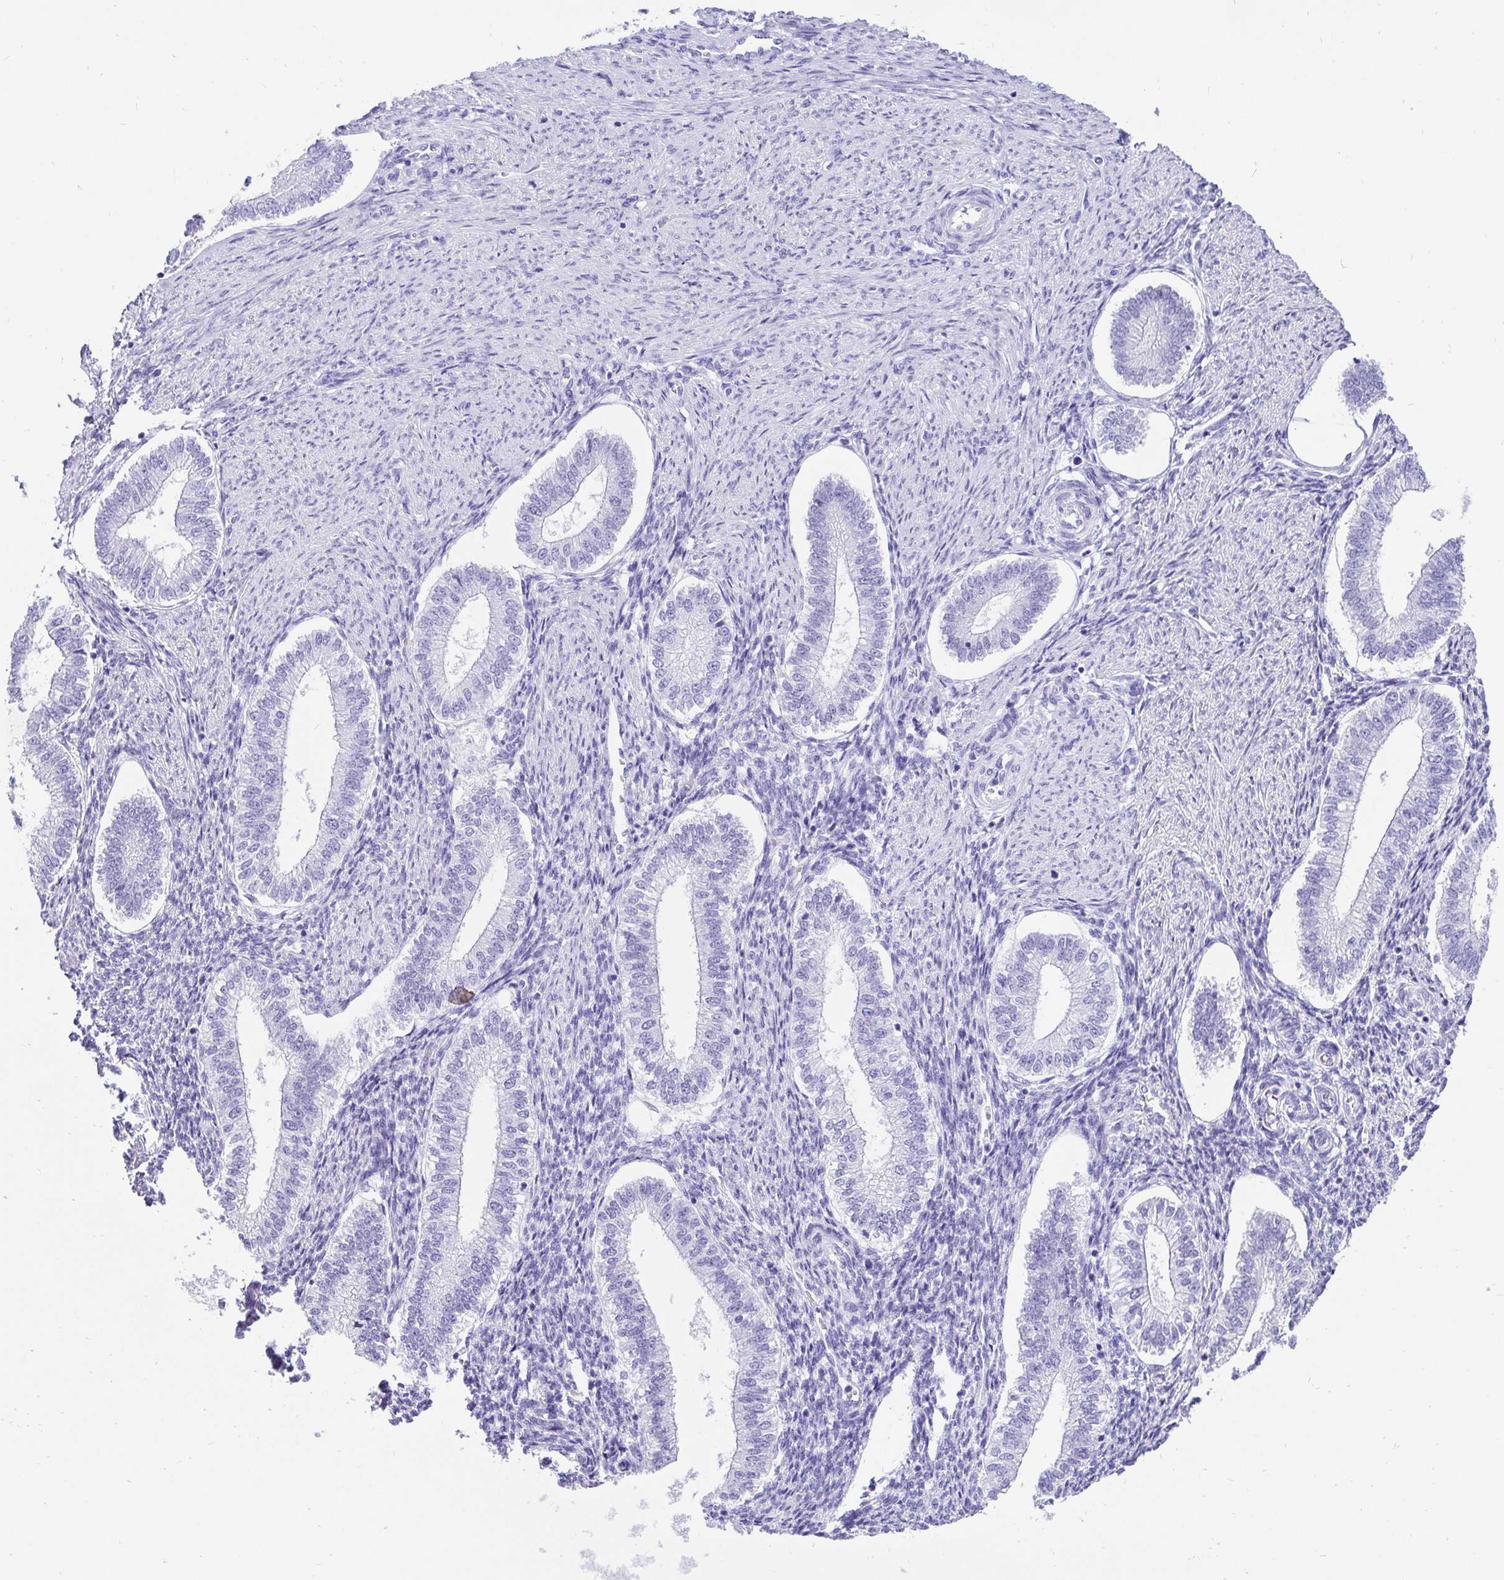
{"staining": {"intensity": "negative", "quantity": "none", "location": "none"}, "tissue": "endometrium", "cell_type": "Cells in endometrial stroma", "image_type": "normal", "snomed": [{"axis": "morphology", "description": "Normal tissue, NOS"}, {"axis": "topography", "description": "Endometrium"}], "caption": "High power microscopy micrograph of an IHC photomicrograph of benign endometrium, revealing no significant positivity in cells in endometrial stroma. The staining is performed using DAB brown chromogen with nuclei counter-stained in using hematoxylin.", "gene": "KRT13", "patient": {"sex": "female", "age": 25}}